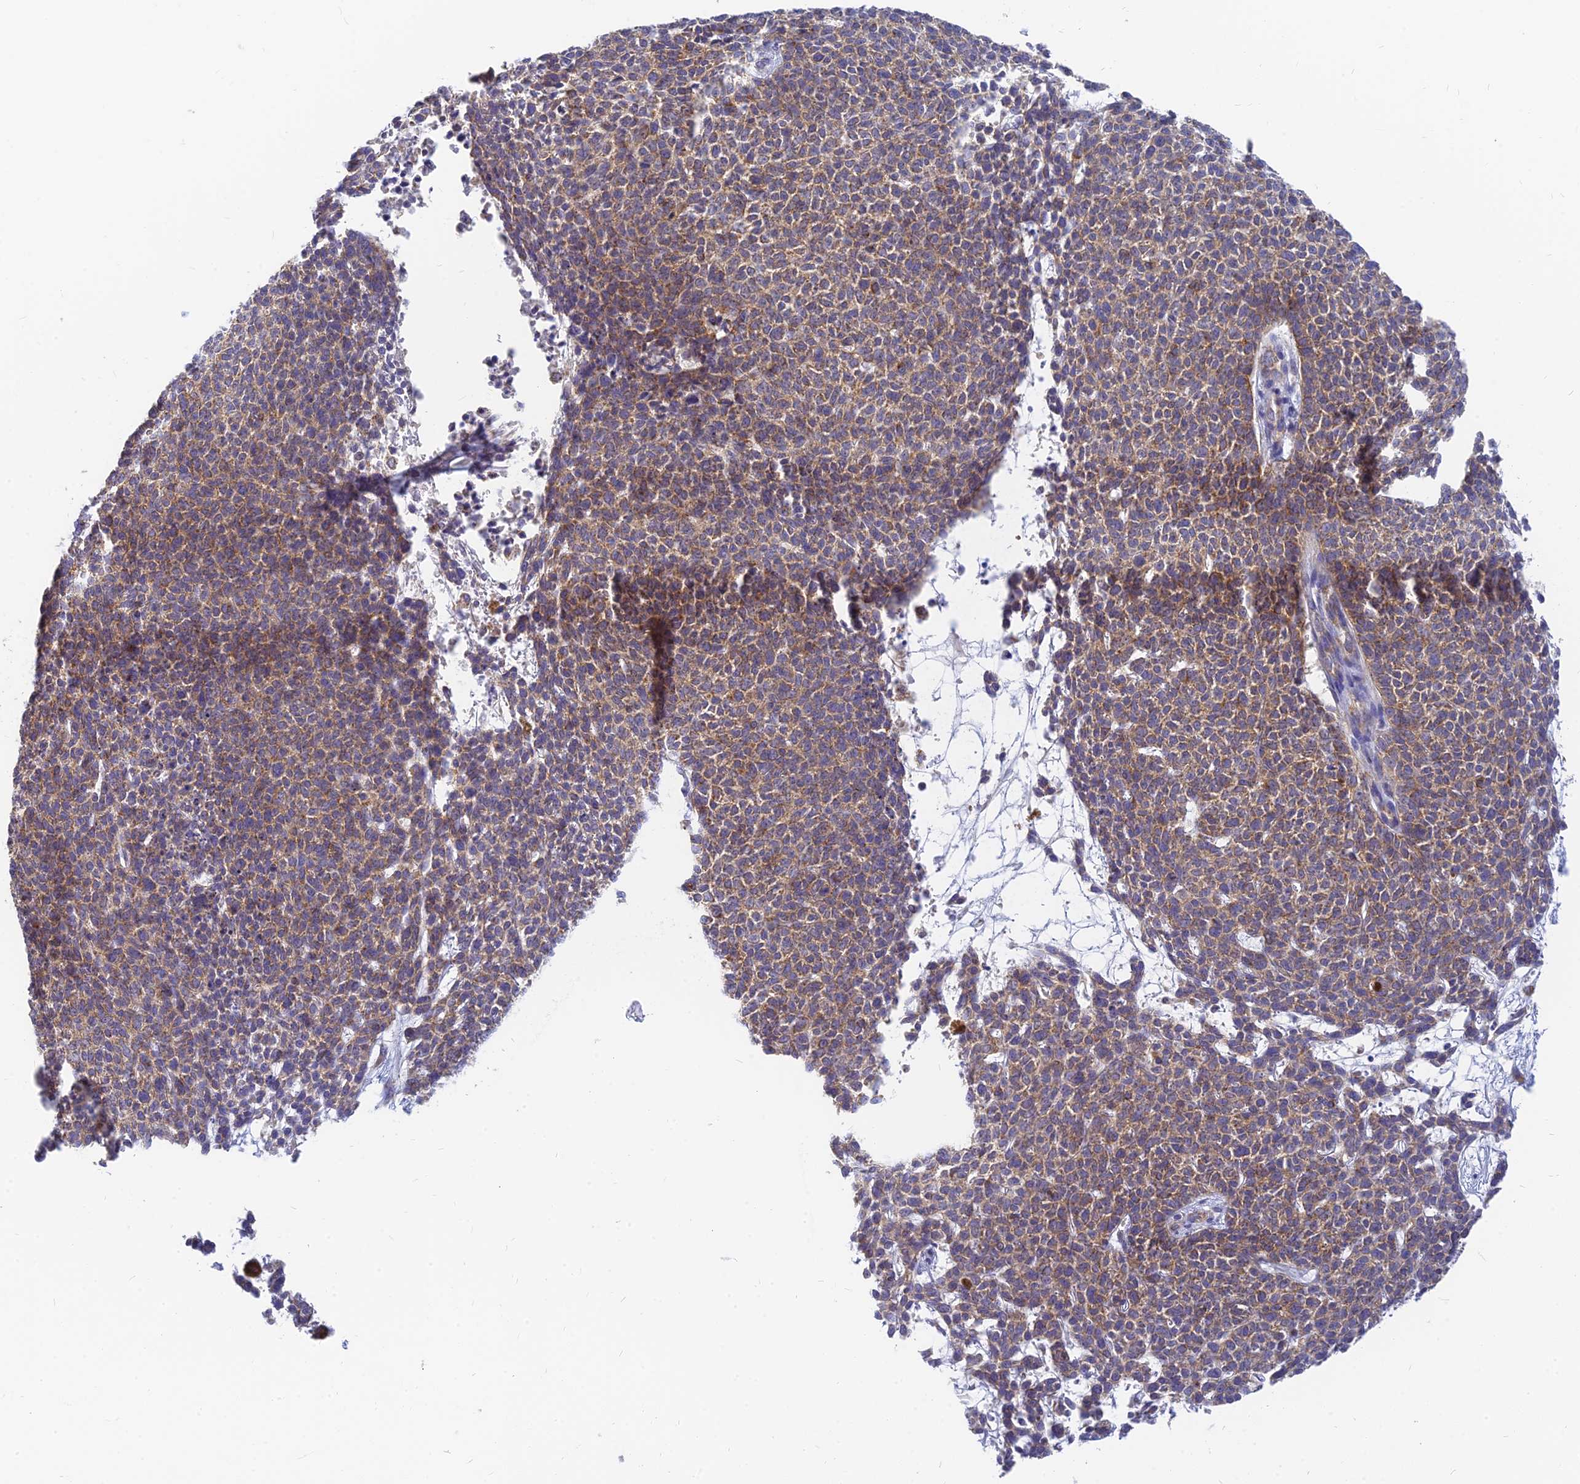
{"staining": {"intensity": "moderate", "quantity": ">75%", "location": "cytoplasmic/membranous"}, "tissue": "skin cancer", "cell_type": "Tumor cells", "image_type": "cancer", "snomed": [{"axis": "morphology", "description": "Basal cell carcinoma"}, {"axis": "topography", "description": "Skin"}], "caption": "Immunohistochemical staining of basal cell carcinoma (skin) demonstrates medium levels of moderate cytoplasmic/membranous expression in approximately >75% of tumor cells.", "gene": "MRPL15", "patient": {"sex": "female", "age": 84}}